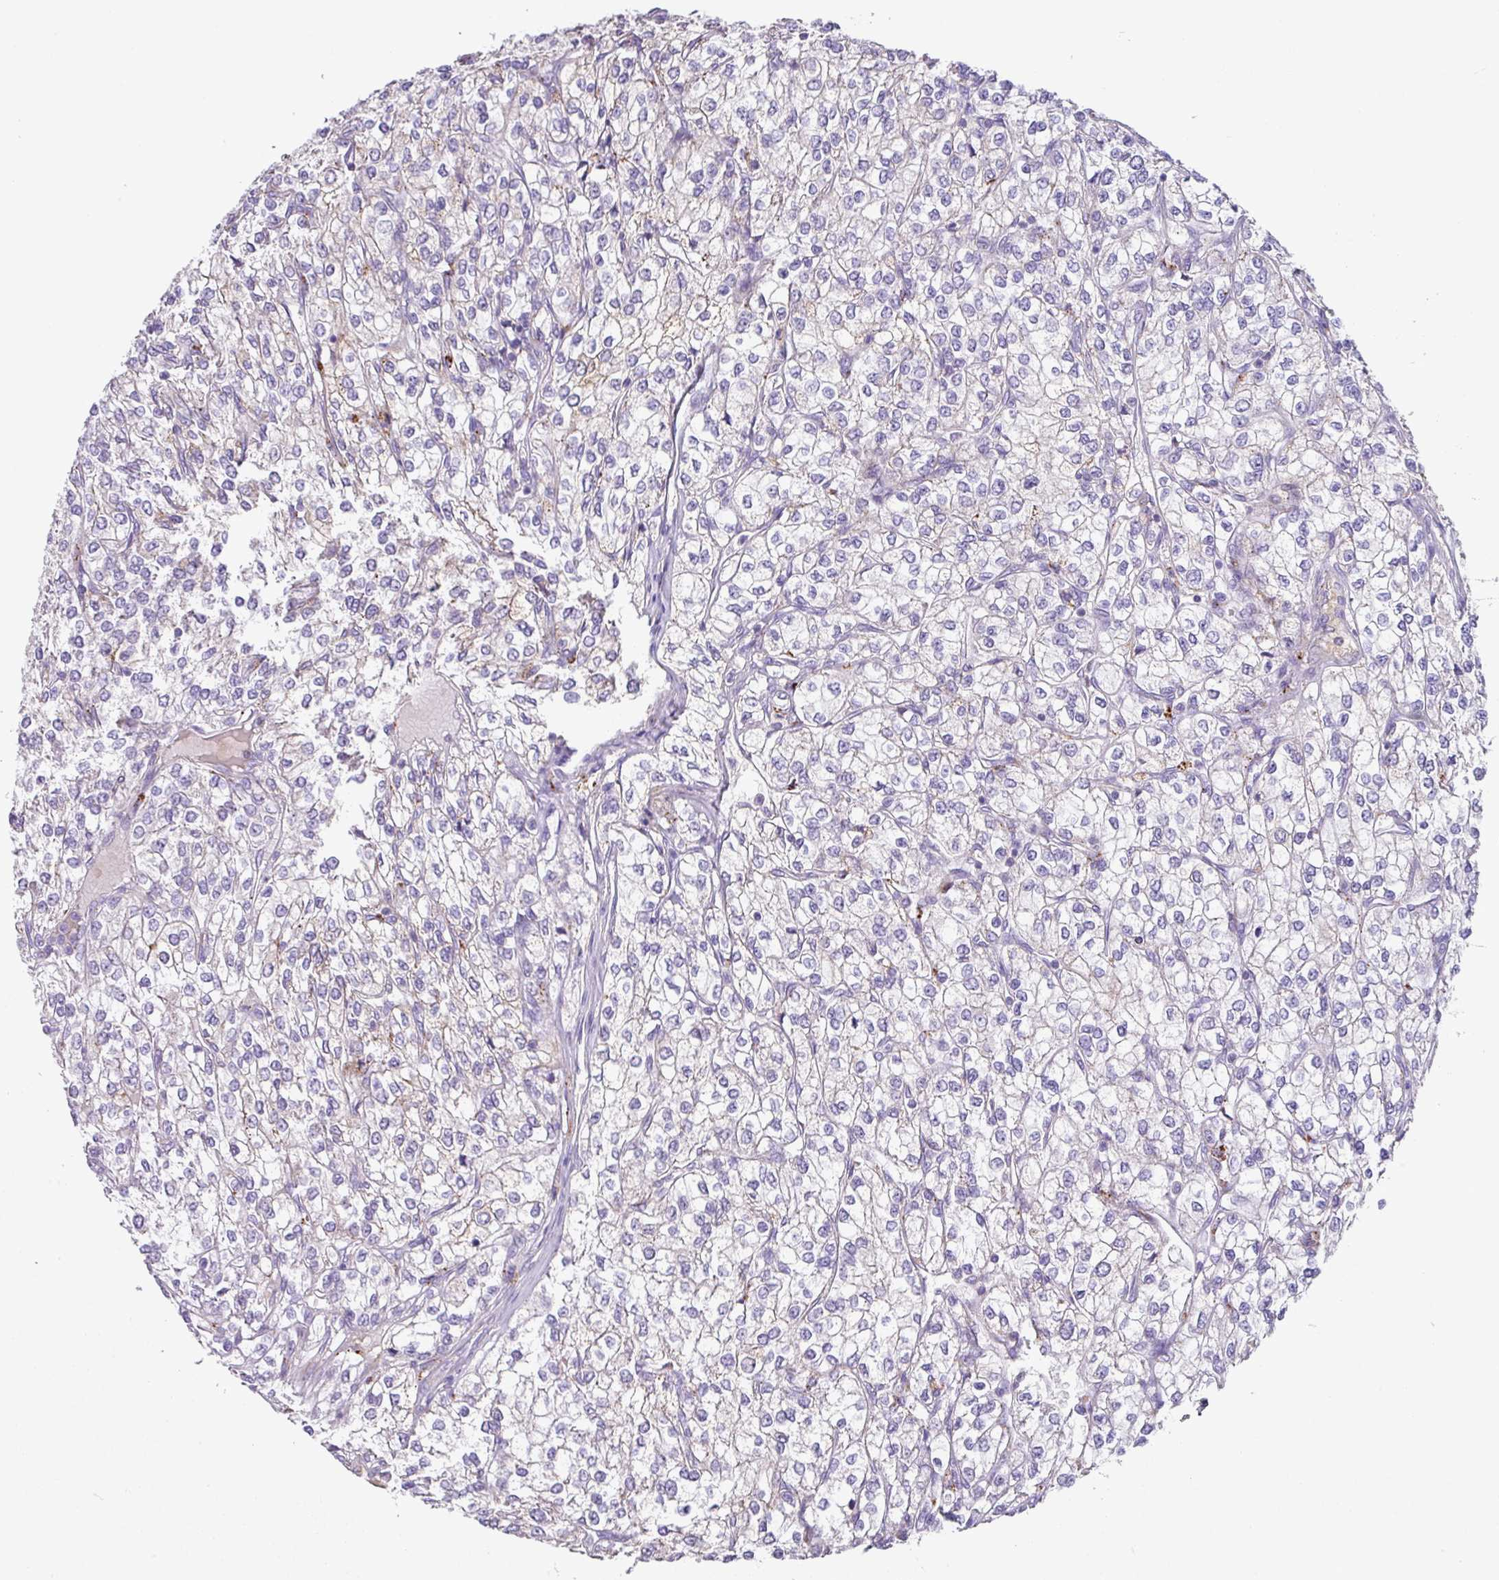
{"staining": {"intensity": "negative", "quantity": "none", "location": "none"}, "tissue": "renal cancer", "cell_type": "Tumor cells", "image_type": "cancer", "snomed": [{"axis": "morphology", "description": "Adenocarcinoma, NOS"}, {"axis": "topography", "description": "Kidney"}], "caption": "Immunohistochemistry of human adenocarcinoma (renal) displays no positivity in tumor cells.", "gene": "PLEKHH3", "patient": {"sex": "male", "age": 80}}